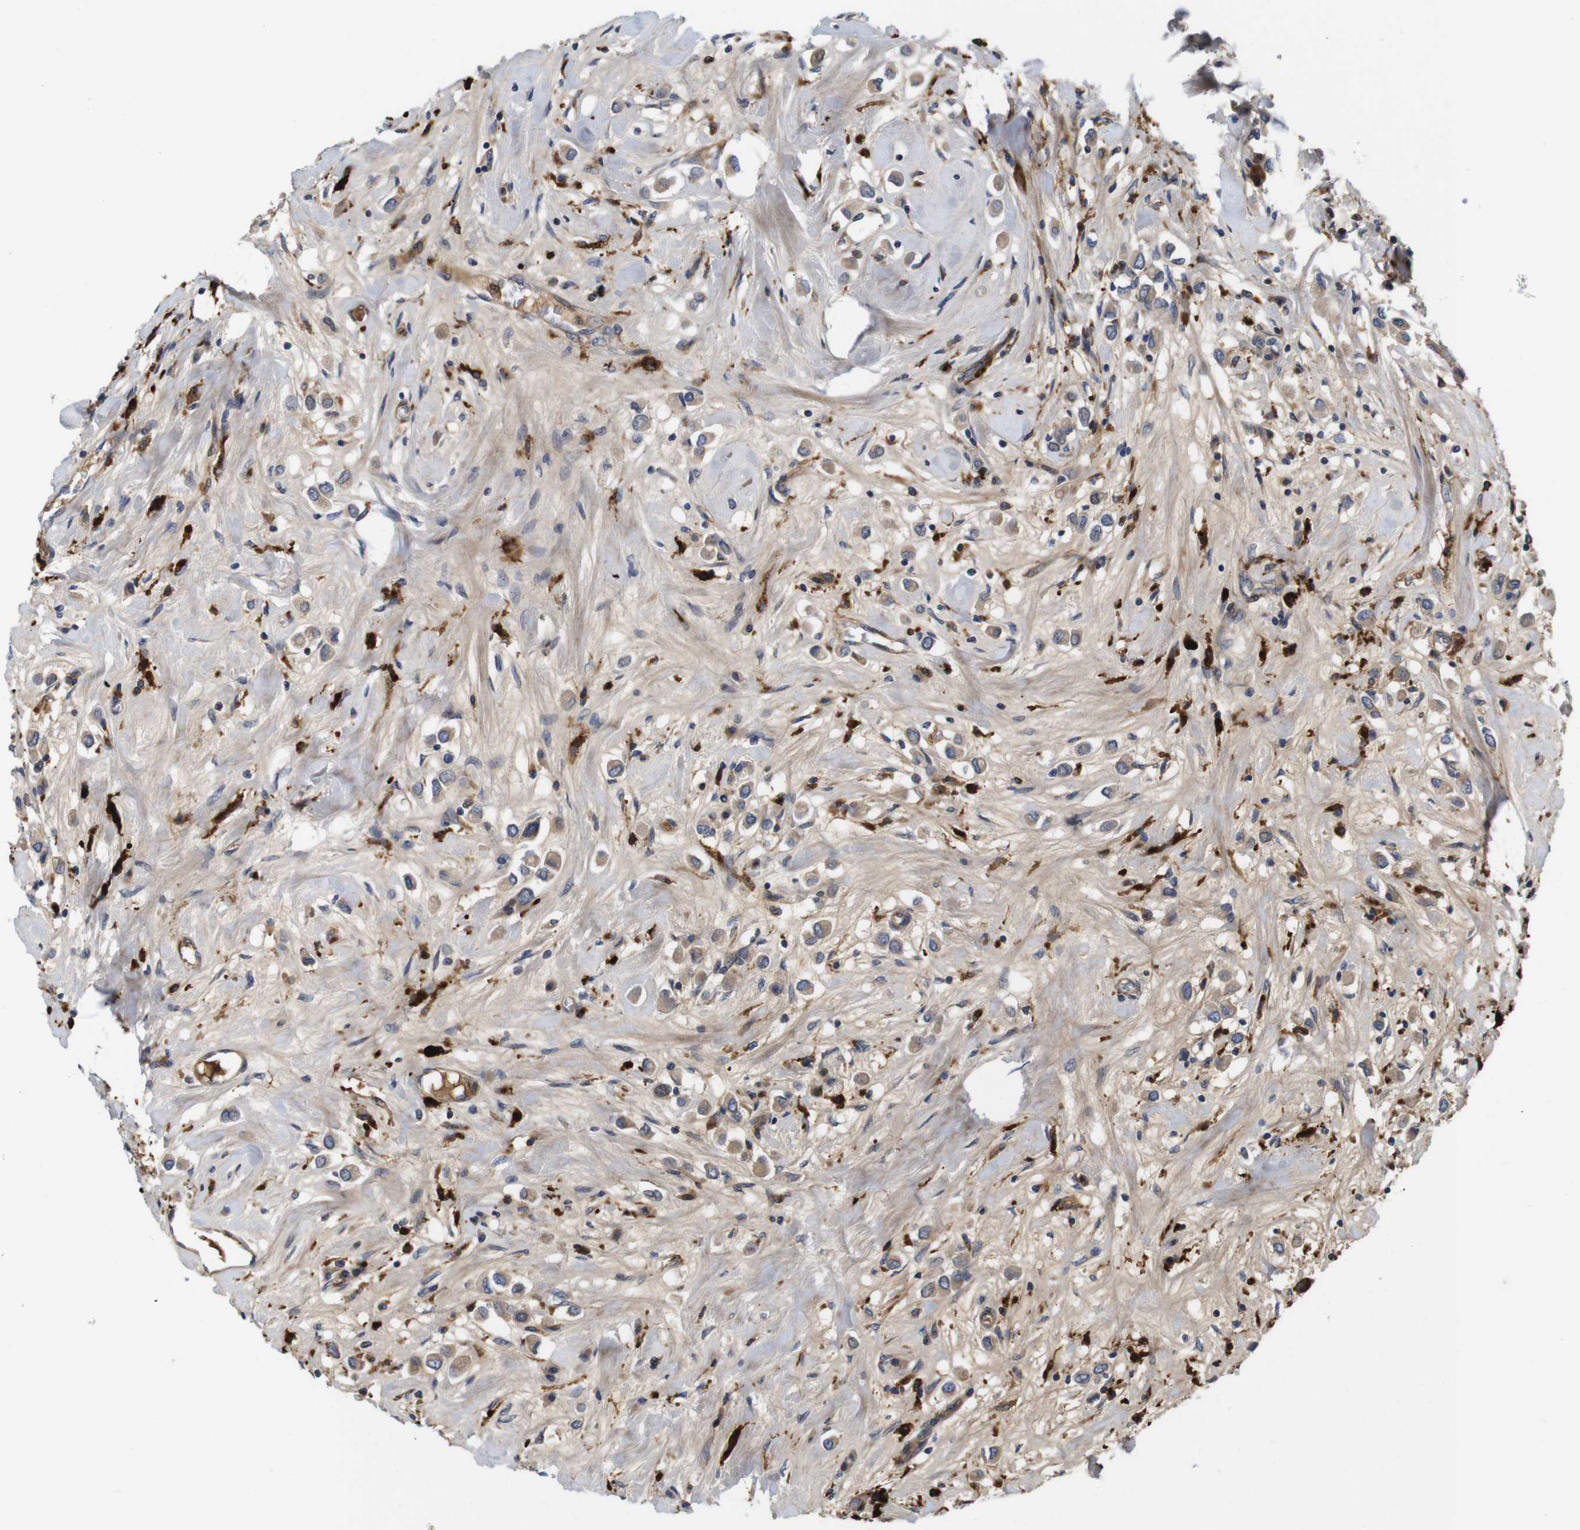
{"staining": {"intensity": "moderate", "quantity": ">75%", "location": "cytoplasmic/membranous"}, "tissue": "breast cancer", "cell_type": "Tumor cells", "image_type": "cancer", "snomed": [{"axis": "morphology", "description": "Duct carcinoma"}, {"axis": "topography", "description": "Breast"}], "caption": "Human infiltrating ductal carcinoma (breast) stained for a protein (brown) displays moderate cytoplasmic/membranous positive staining in approximately >75% of tumor cells.", "gene": "SPRY3", "patient": {"sex": "female", "age": 61}}